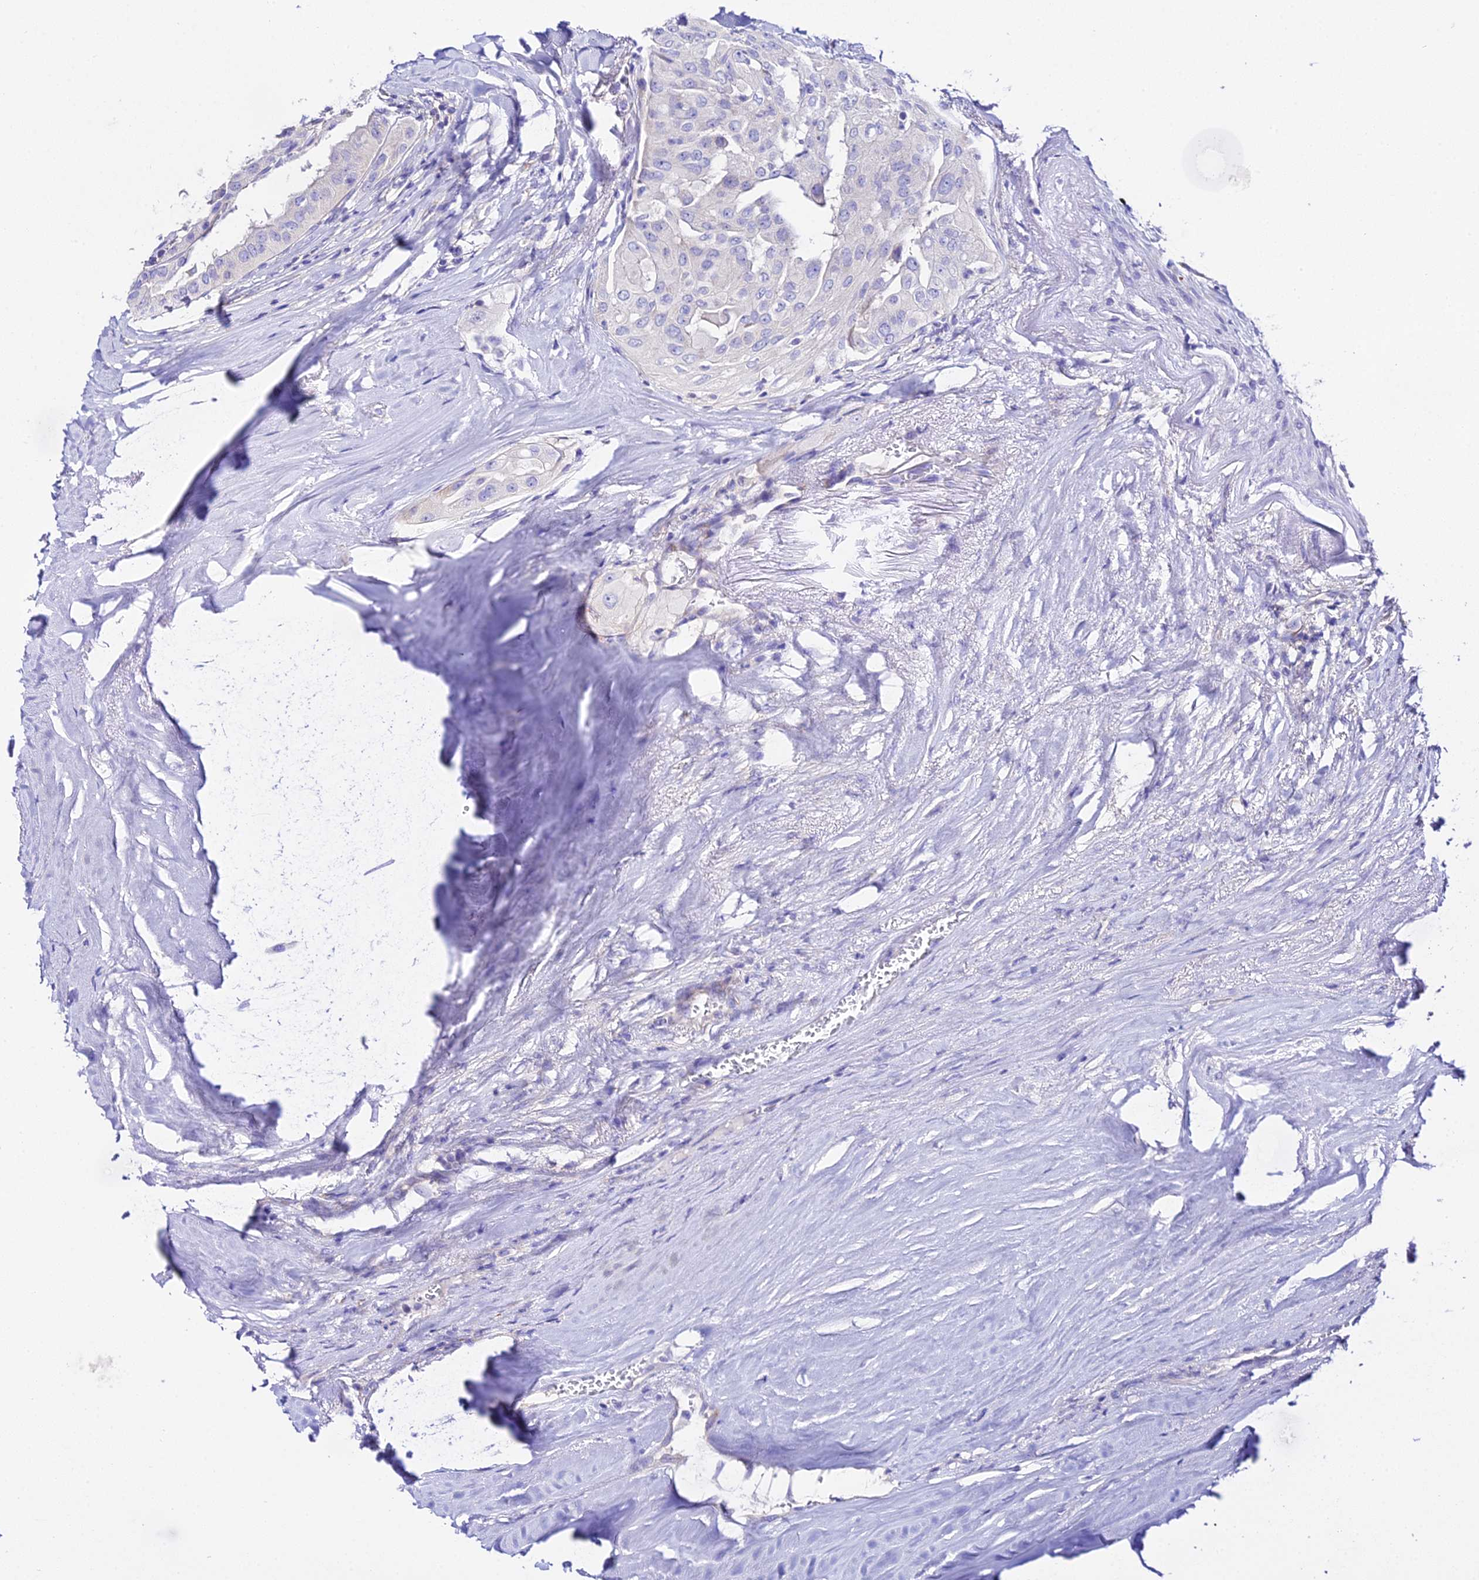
{"staining": {"intensity": "negative", "quantity": "none", "location": "none"}, "tissue": "thyroid cancer", "cell_type": "Tumor cells", "image_type": "cancer", "snomed": [{"axis": "morphology", "description": "Papillary adenocarcinoma, NOS"}, {"axis": "topography", "description": "Thyroid gland"}], "caption": "The image shows no staining of tumor cells in thyroid cancer.", "gene": "TMEM117", "patient": {"sex": "female", "age": 59}}